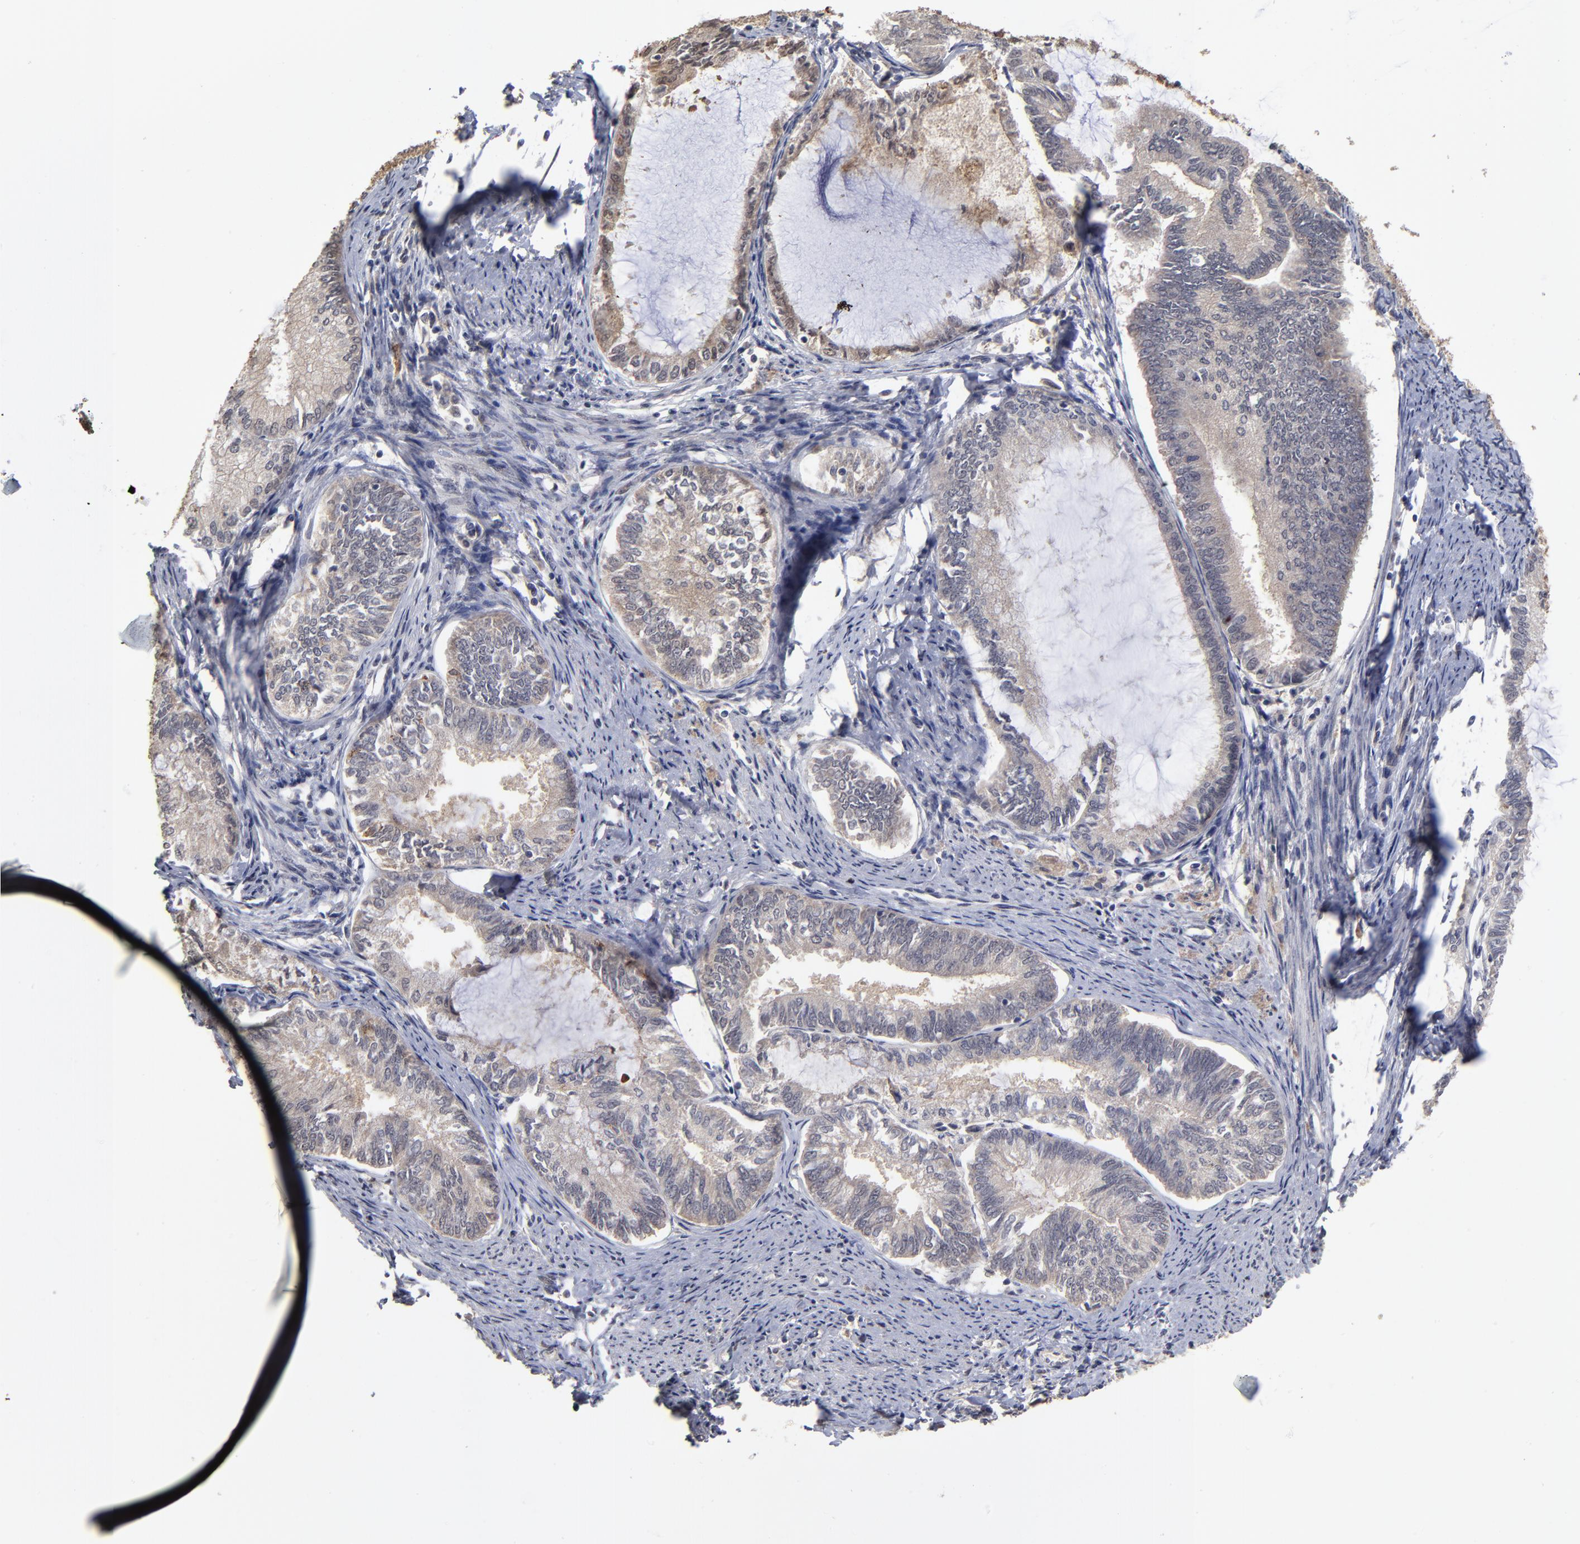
{"staining": {"intensity": "weak", "quantity": "<25%", "location": "cytoplasmic/membranous"}, "tissue": "endometrial cancer", "cell_type": "Tumor cells", "image_type": "cancer", "snomed": [{"axis": "morphology", "description": "Adenocarcinoma, NOS"}, {"axis": "topography", "description": "Endometrium"}], "caption": "The image displays no significant positivity in tumor cells of endometrial cancer (adenocarcinoma).", "gene": "ASB8", "patient": {"sex": "female", "age": 86}}